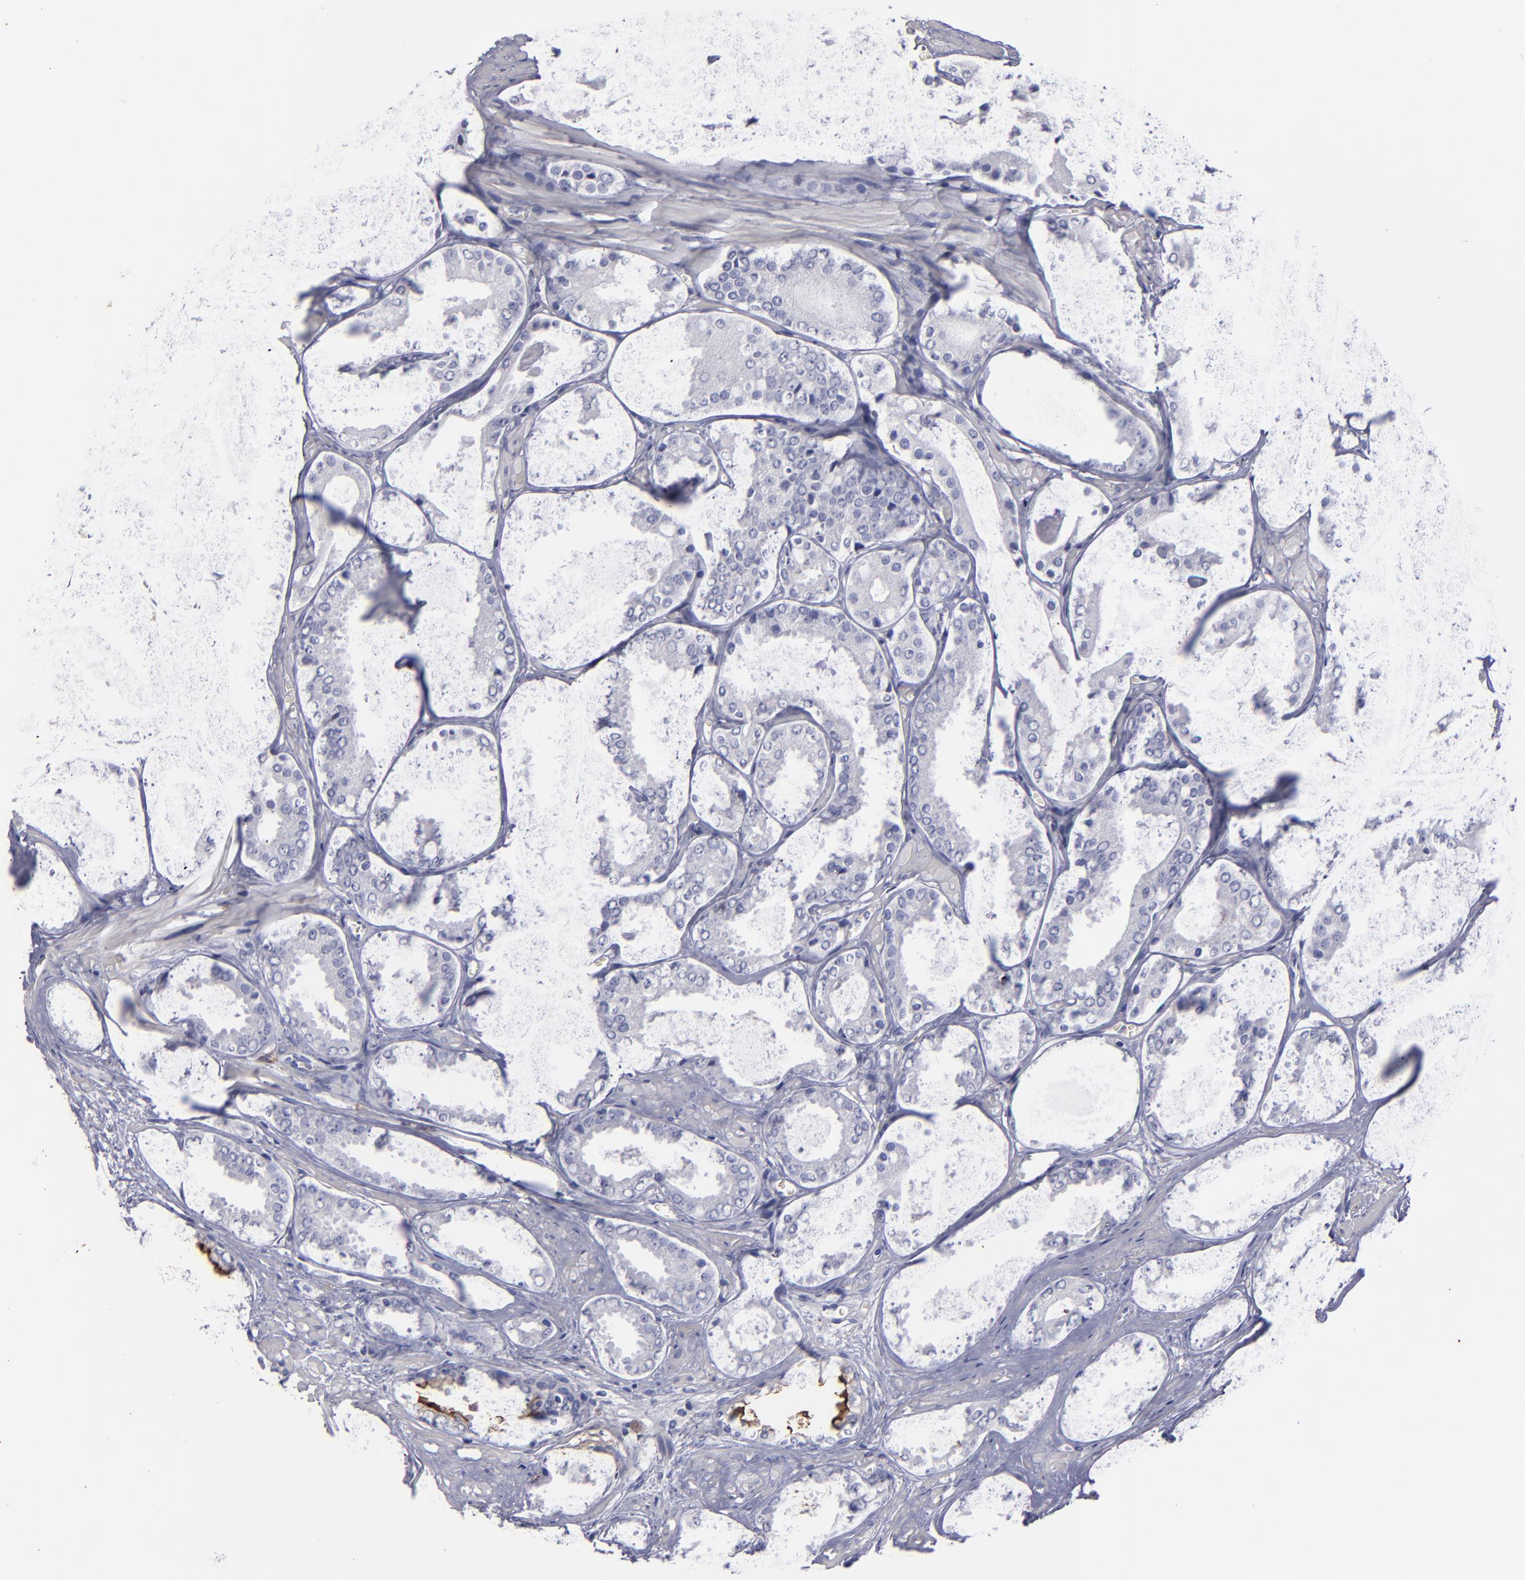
{"staining": {"intensity": "negative", "quantity": "none", "location": "none"}, "tissue": "prostate cancer", "cell_type": "Tumor cells", "image_type": "cancer", "snomed": [{"axis": "morphology", "description": "Adenocarcinoma, Medium grade"}, {"axis": "topography", "description": "Prostate"}], "caption": "Histopathology image shows no protein expression in tumor cells of prostate cancer tissue.", "gene": "ANPEP", "patient": {"sex": "male", "age": 64}}